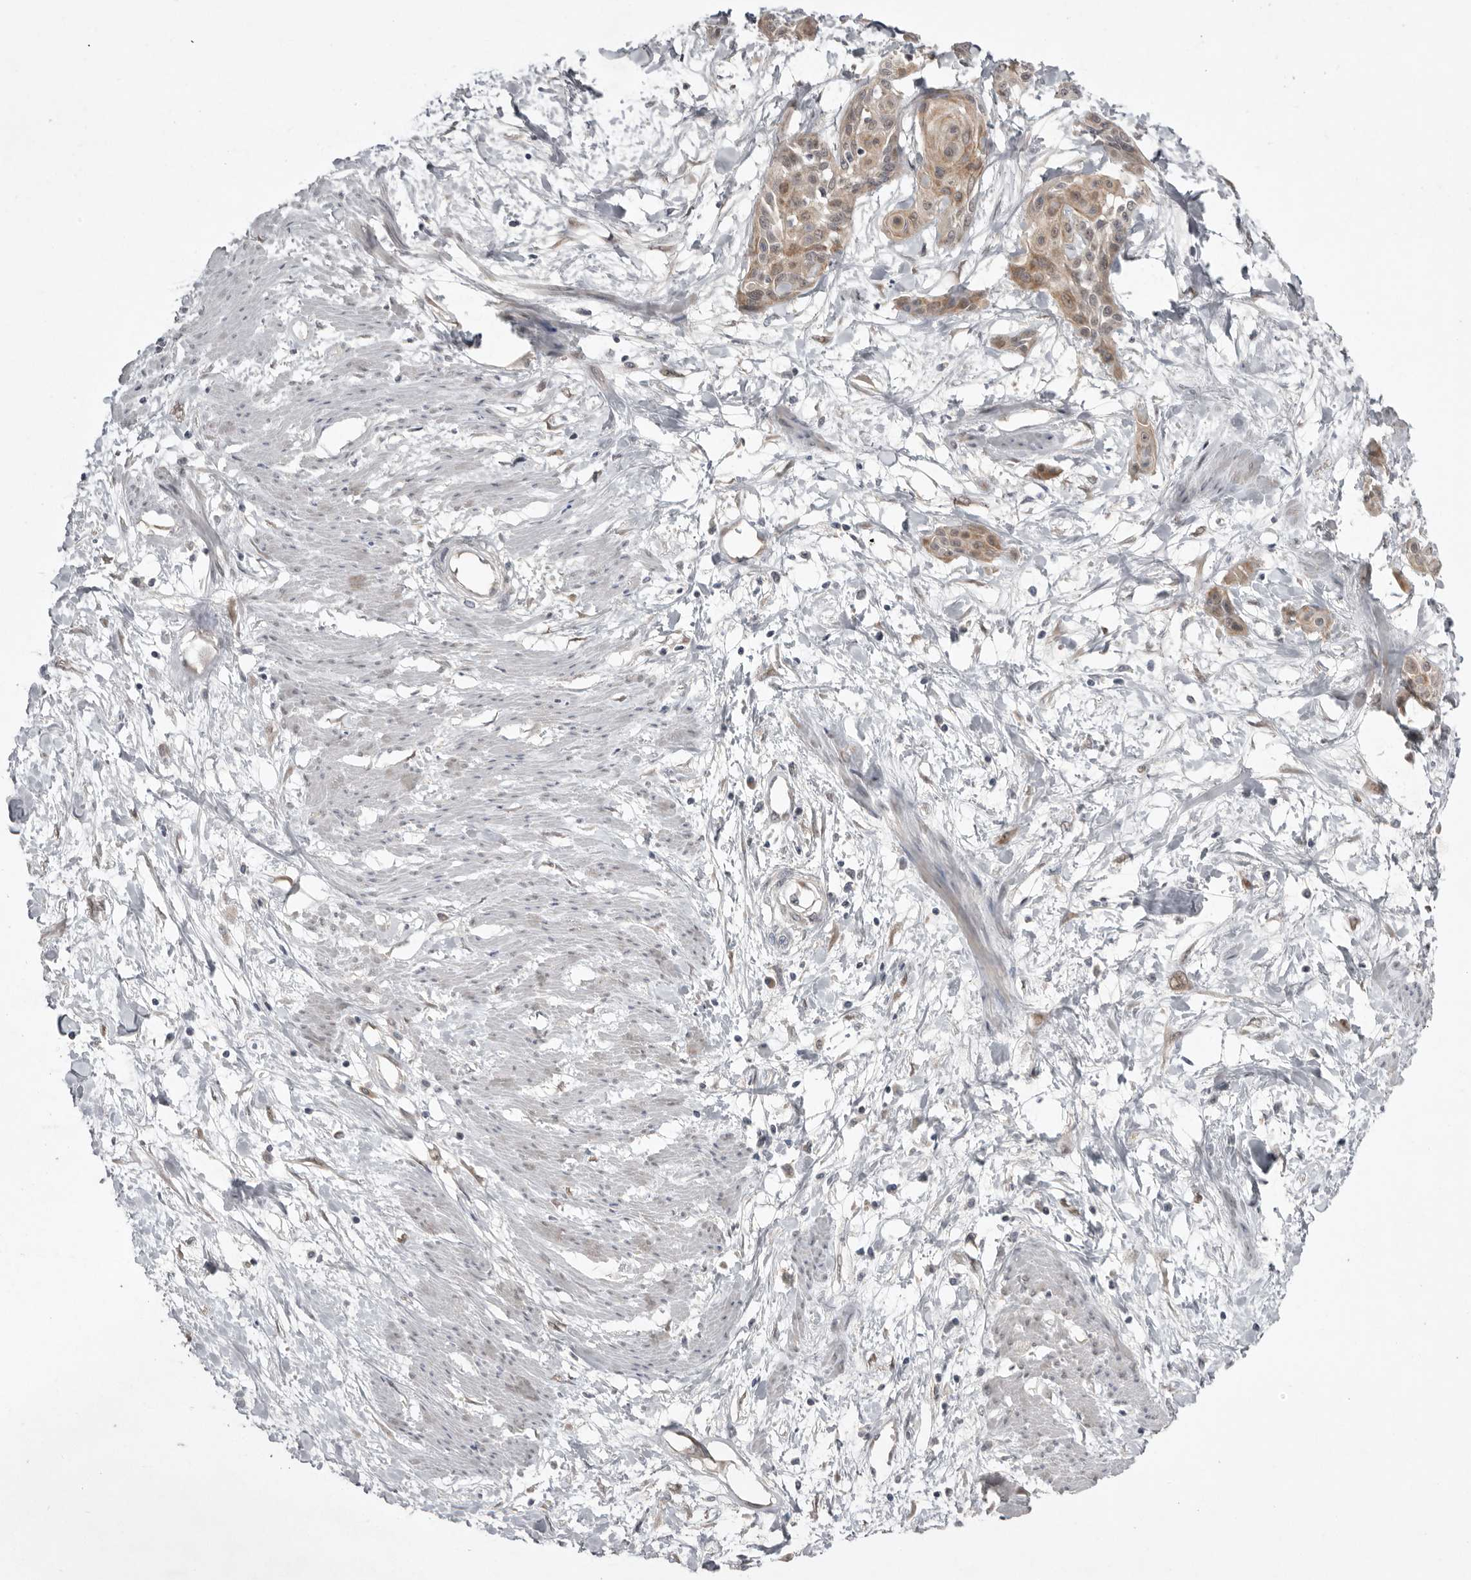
{"staining": {"intensity": "weak", "quantity": ">75%", "location": "cytoplasmic/membranous"}, "tissue": "cervical cancer", "cell_type": "Tumor cells", "image_type": "cancer", "snomed": [{"axis": "morphology", "description": "Squamous cell carcinoma, NOS"}, {"axis": "topography", "description": "Cervix"}], "caption": "Immunohistochemical staining of squamous cell carcinoma (cervical) reveals low levels of weak cytoplasmic/membranous positivity in about >75% of tumor cells. The staining was performed using DAB (3,3'-diaminobenzidine) to visualize the protein expression in brown, while the nuclei were stained in blue with hematoxylin (Magnification: 20x).", "gene": "NSUN4", "patient": {"sex": "female", "age": 57}}